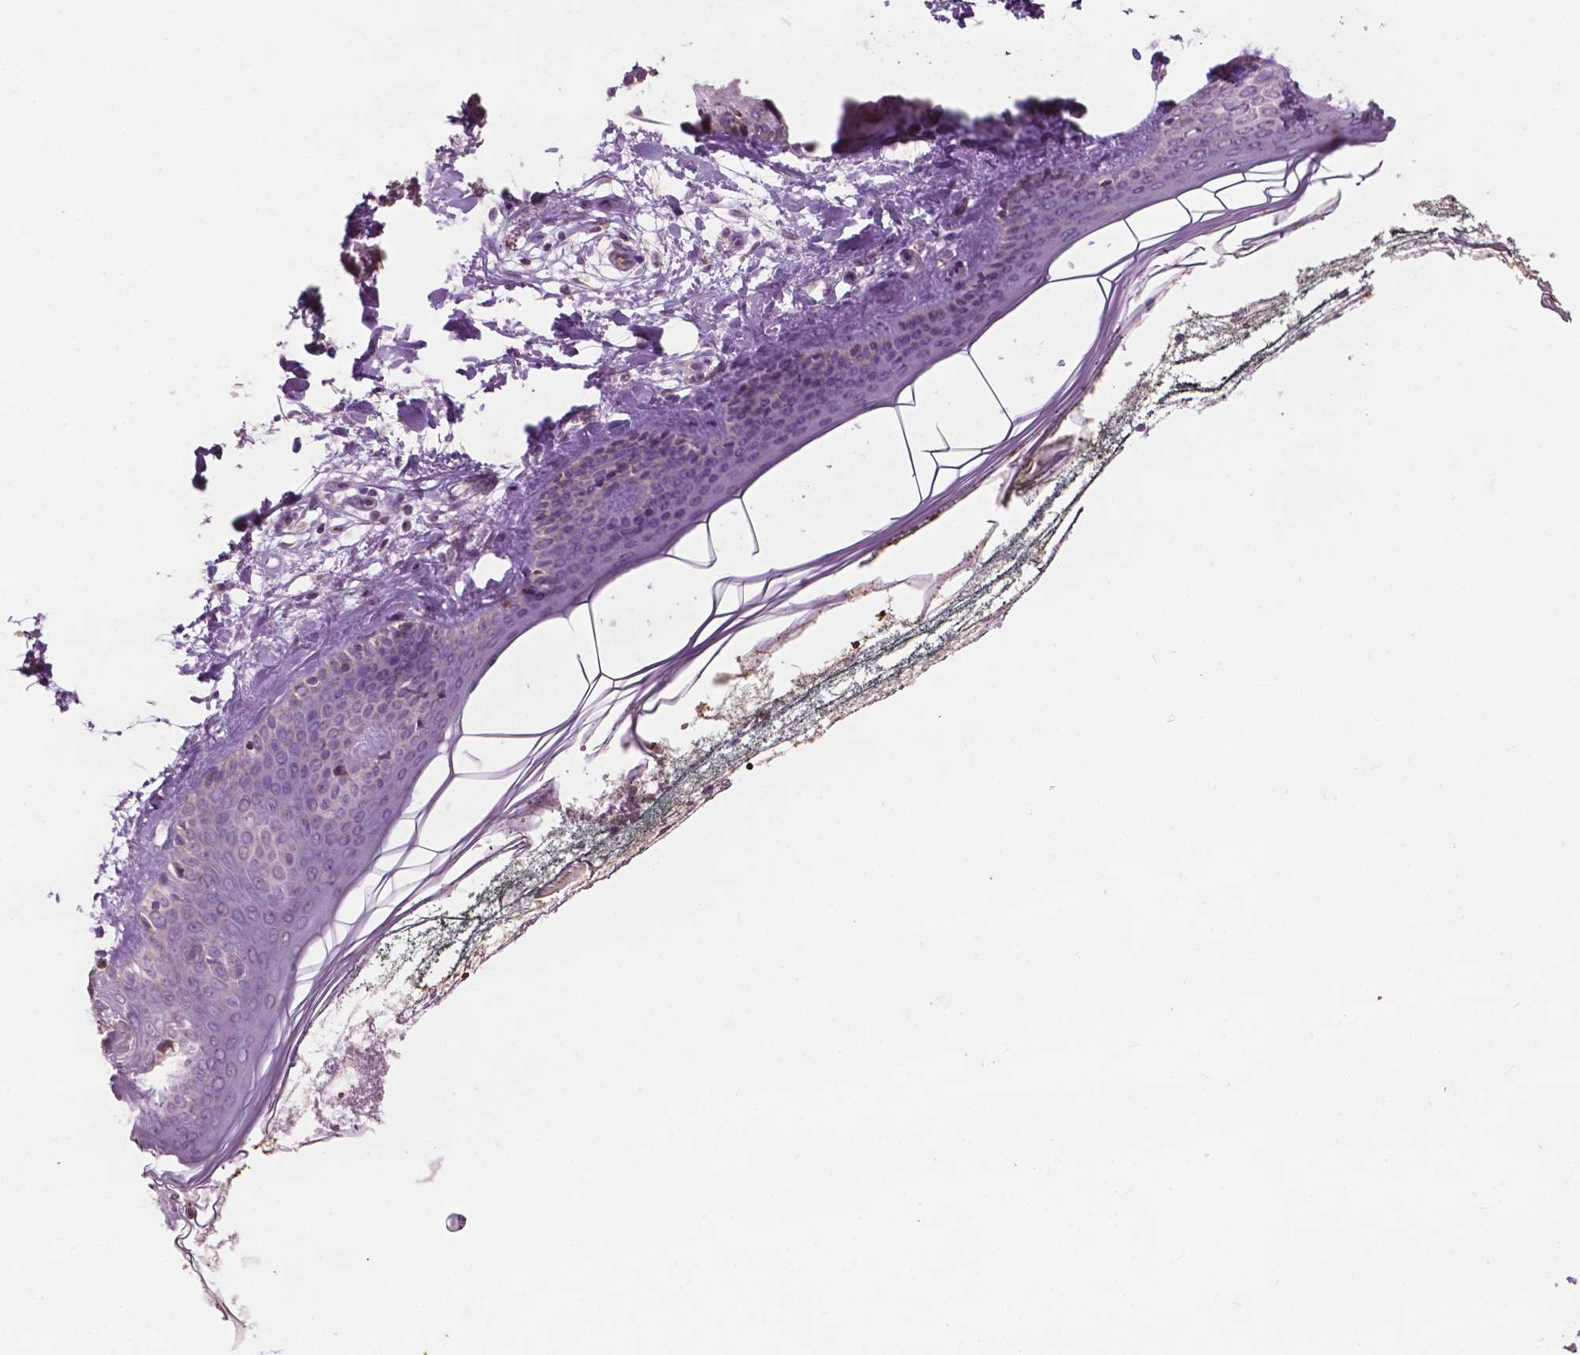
{"staining": {"intensity": "negative", "quantity": "none", "location": "none"}, "tissue": "skin", "cell_type": "Fibroblasts", "image_type": "normal", "snomed": [{"axis": "morphology", "description": "Normal tissue, NOS"}, {"axis": "topography", "description": "Skin"}], "caption": "This is an IHC photomicrograph of normal human skin. There is no positivity in fibroblasts.", "gene": "NDUFS1", "patient": {"sex": "female", "age": 34}}